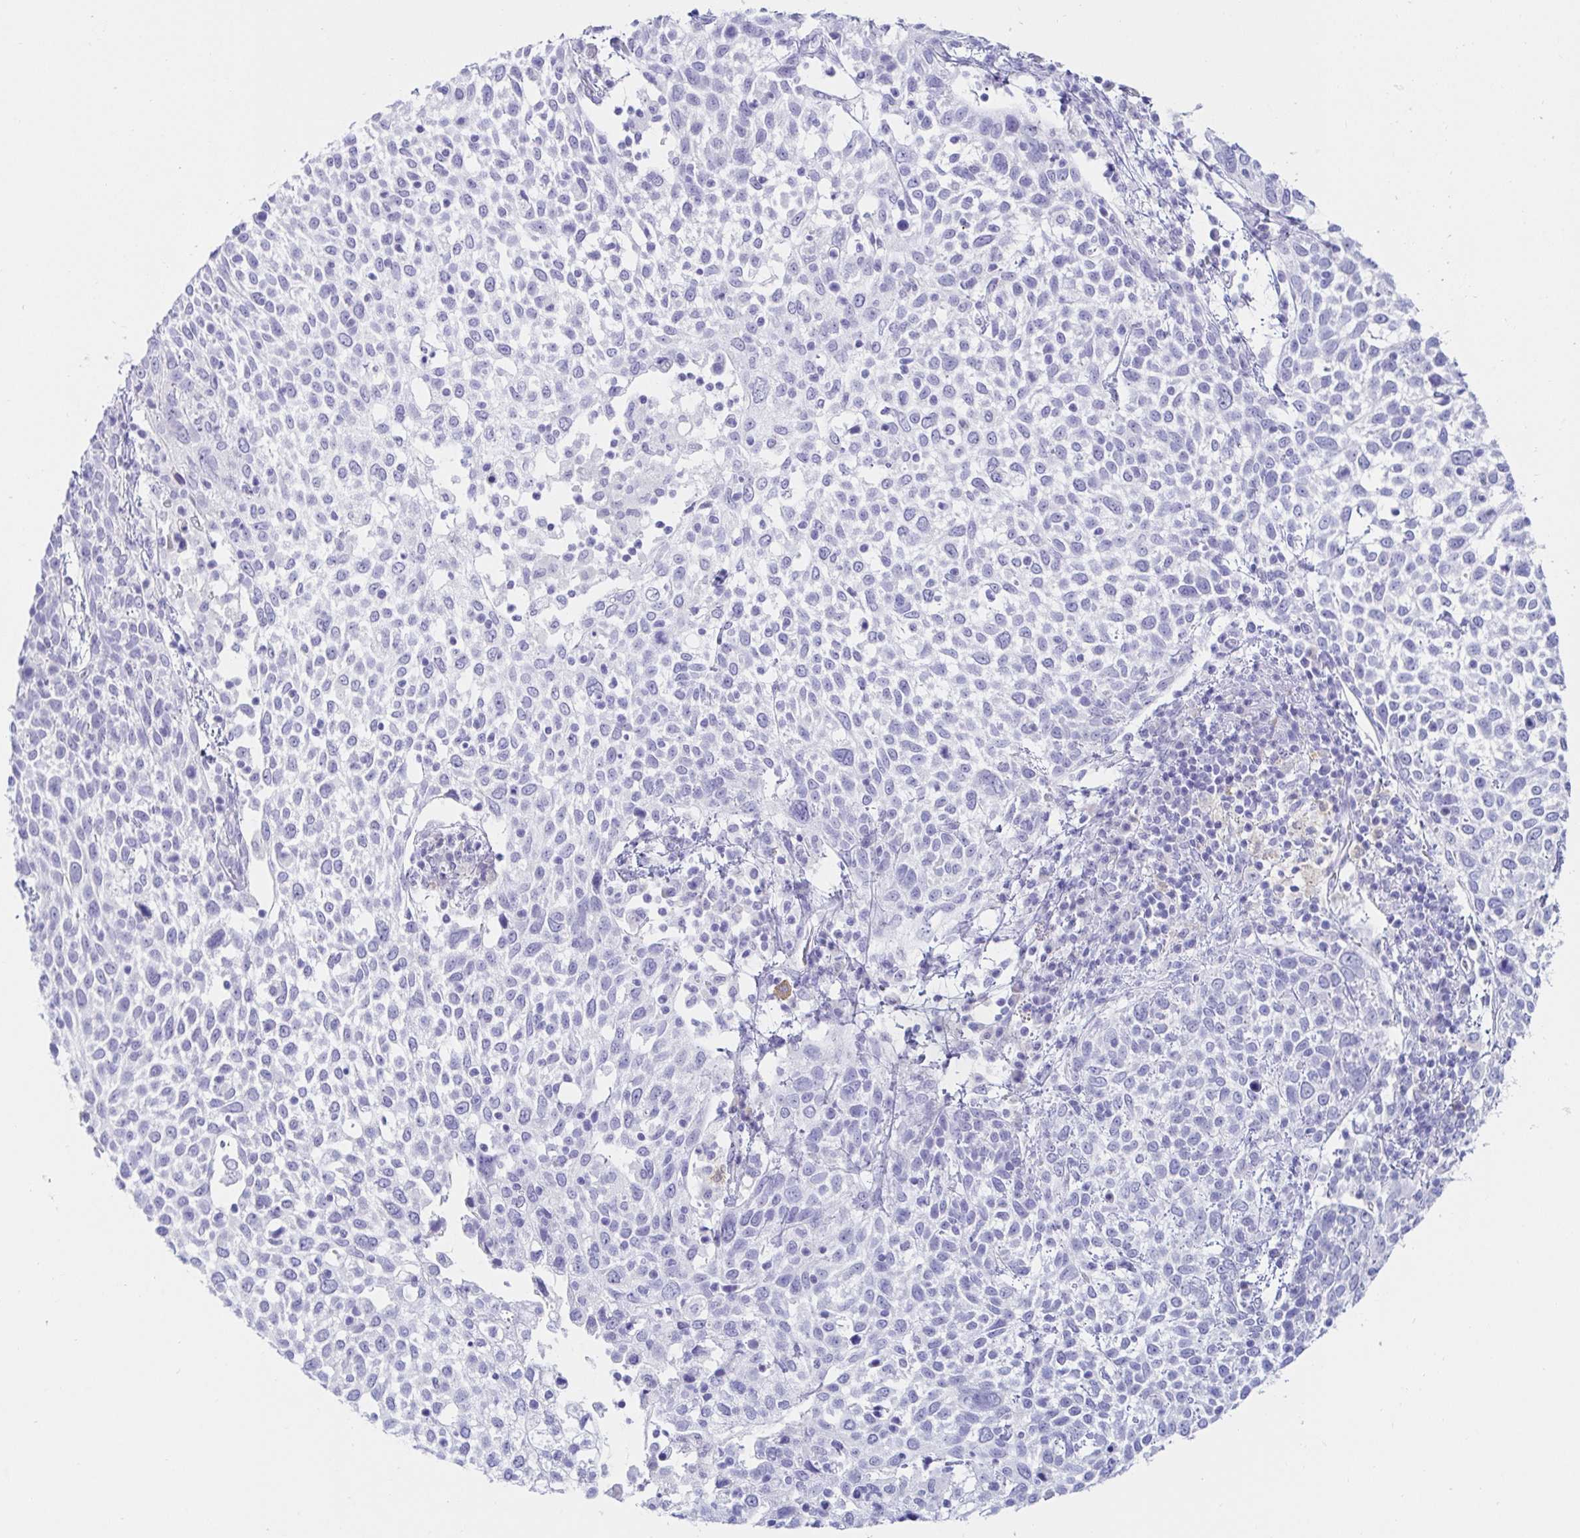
{"staining": {"intensity": "negative", "quantity": "none", "location": "none"}, "tissue": "cervical cancer", "cell_type": "Tumor cells", "image_type": "cancer", "snomed": [{"axis": "morphology", "description": "Squamous cell carcinoma, NOS"}, {"axis": "topography", "description": "Cervix"}], "caption": "This is an immunohistochemistry (IHC) photomicrograph of human squamous cell carcinoma (cervical). There is no positivity in tumor cells.", "gene": "C4orf17", "patient": {"sex": "female", "age": 61}}